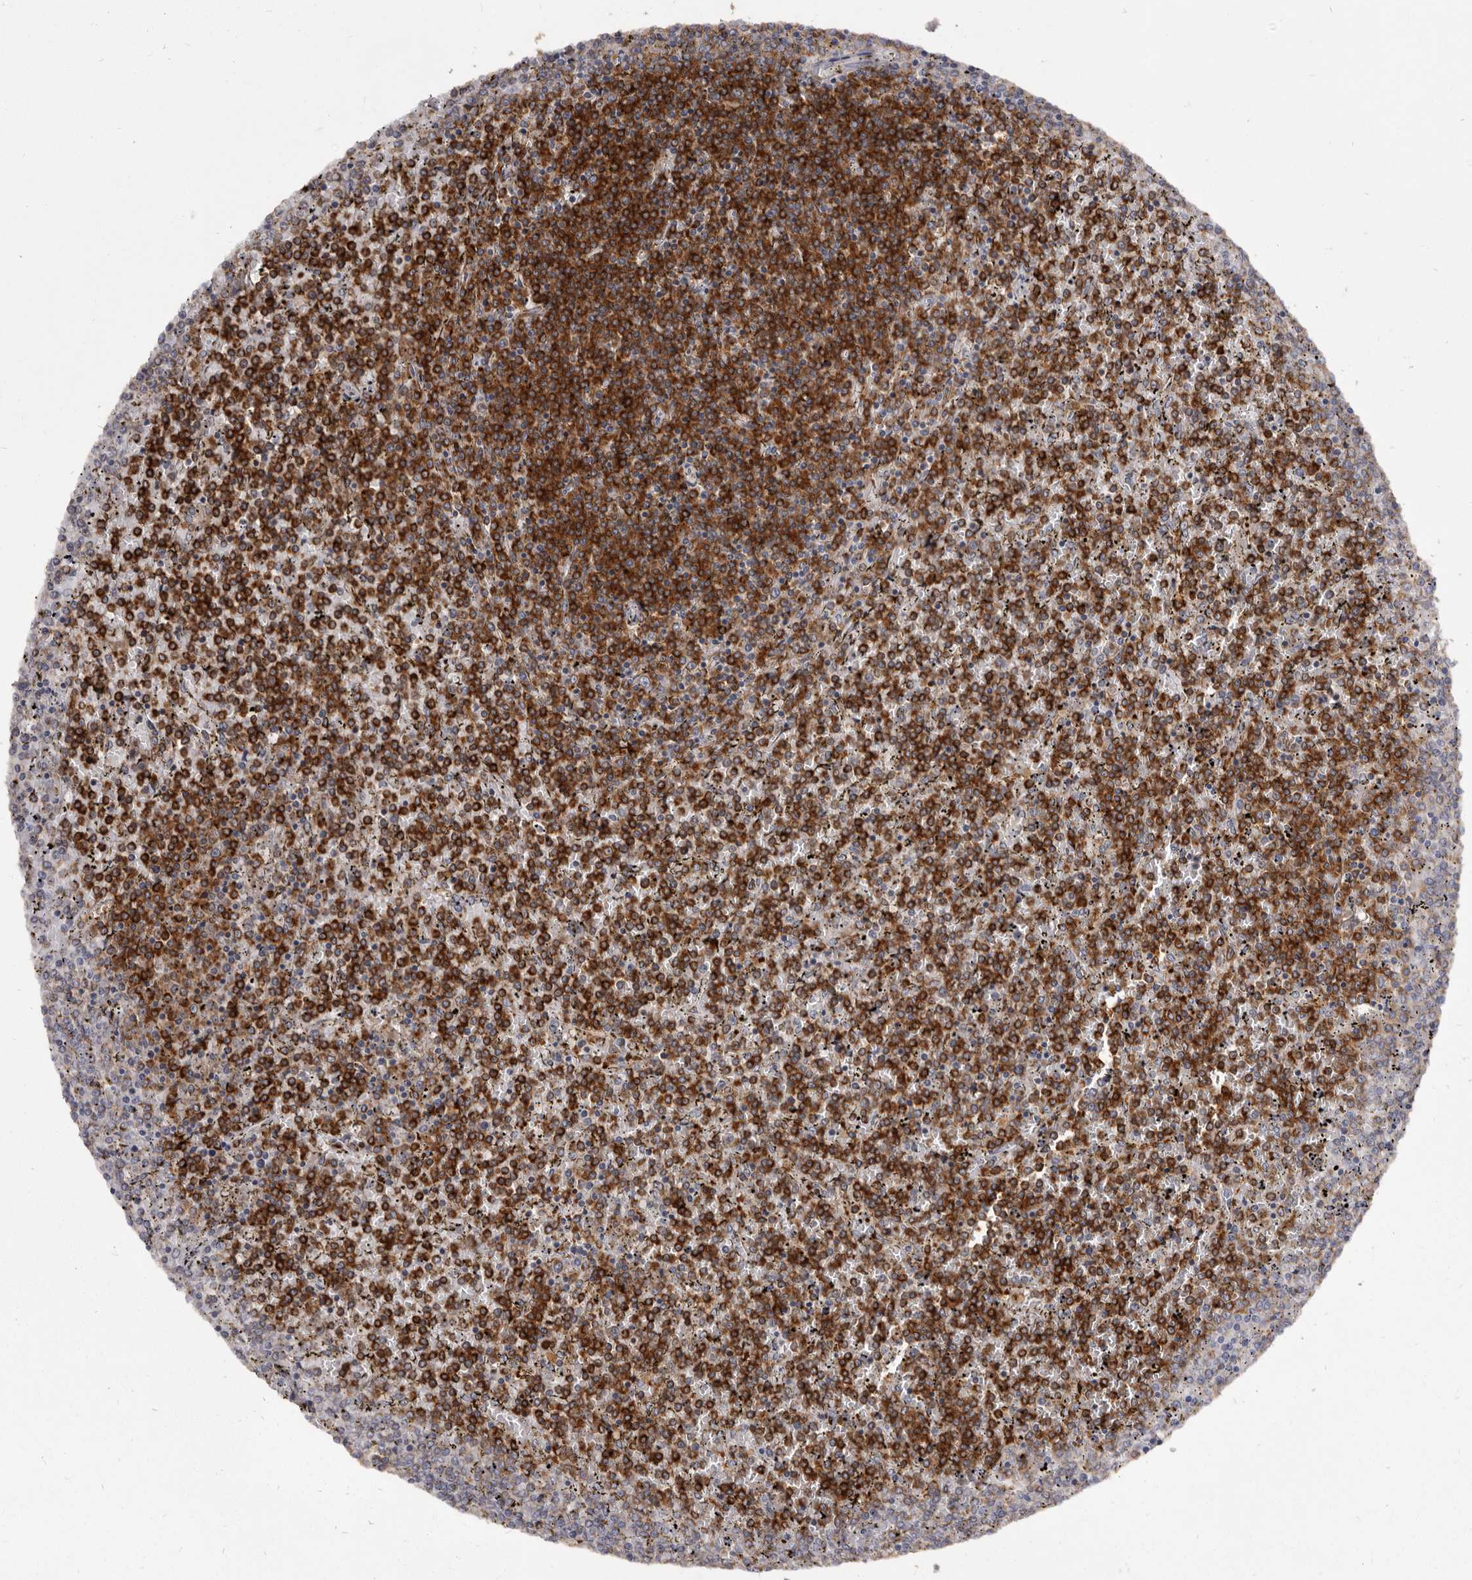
{"staining": {"intensity": "strong", "quantity": ">75%", "location": "cytoplasmic/membranous"}, "tissue": "lymphoma", "cell_type": "Tumor cells", "image_type": "cancer", "snomed": [{"axis": "morphology", "description": "Malignant lymphoma, non-Hodgkin's type, Low grade"}, {"axis": "topography", "description": "Spleen"}], "caption": "There is high levels of strong cytoplasmic/membranous staining in tumor cells of lymphoma, as demonstrated by immunohistochemical staining (brown color).", "gene": "TPD52", "patient": {"sex": "female", "age": 19}}